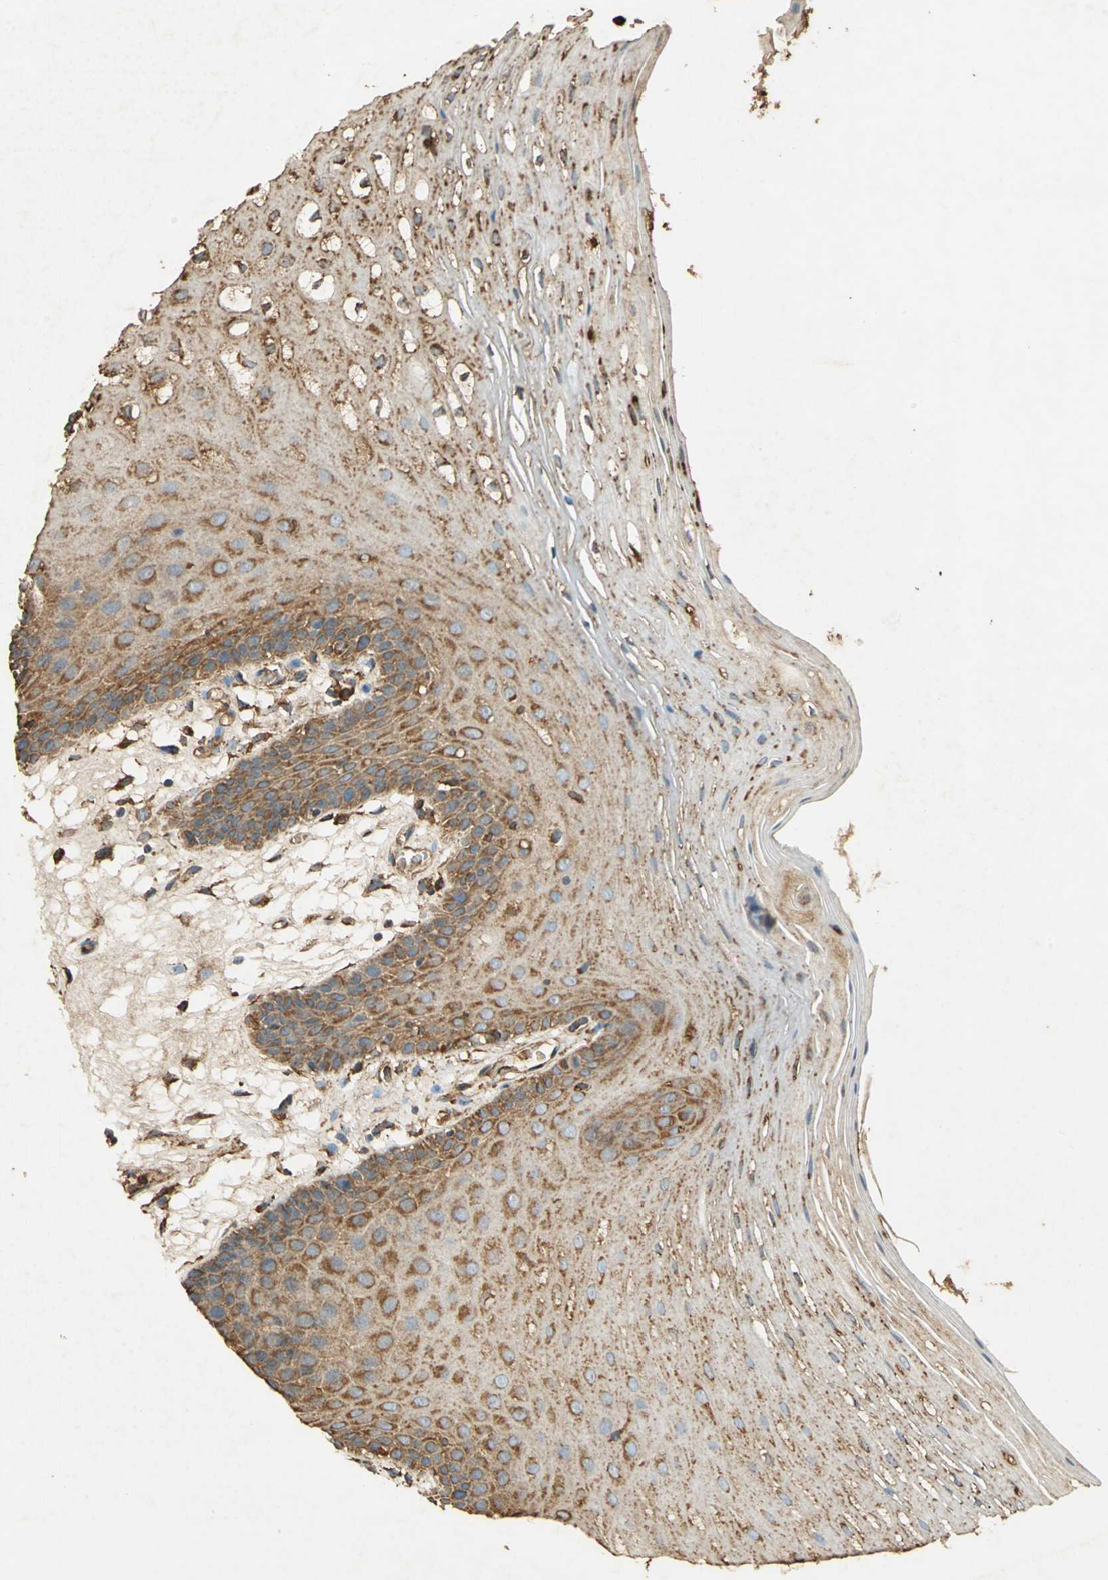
{"staining": {"intensity": "moderate", "quantity": ">75%", "location": "cytoplasmic/membranous"}, "tissue": "oral mucosa", "cell_type": "Squamous epithelial cells", "image_type": "normal", "snomed": [{"axis": "morphology", "description": "Normal tissue, NOS"}, {"axis": "morphology", "description": "Squamous cell carcinoma, NOS"}, {"axis": "topography", "description": "Skeletal muscle"}, {"axis": "topography", "description": "Oral tissue"}, {"axis": "topography", "description": "Head-Neck"}], "caption": "High-power microscopy captured an IHC histopathology image of unremarkable oral mucosa, revealing moderate cytoplasmic/membranous staining in about >75% of squamous epithelial cells.", "gene": "HSP90B1", "patient": {"sex": "male", "age": 71}}